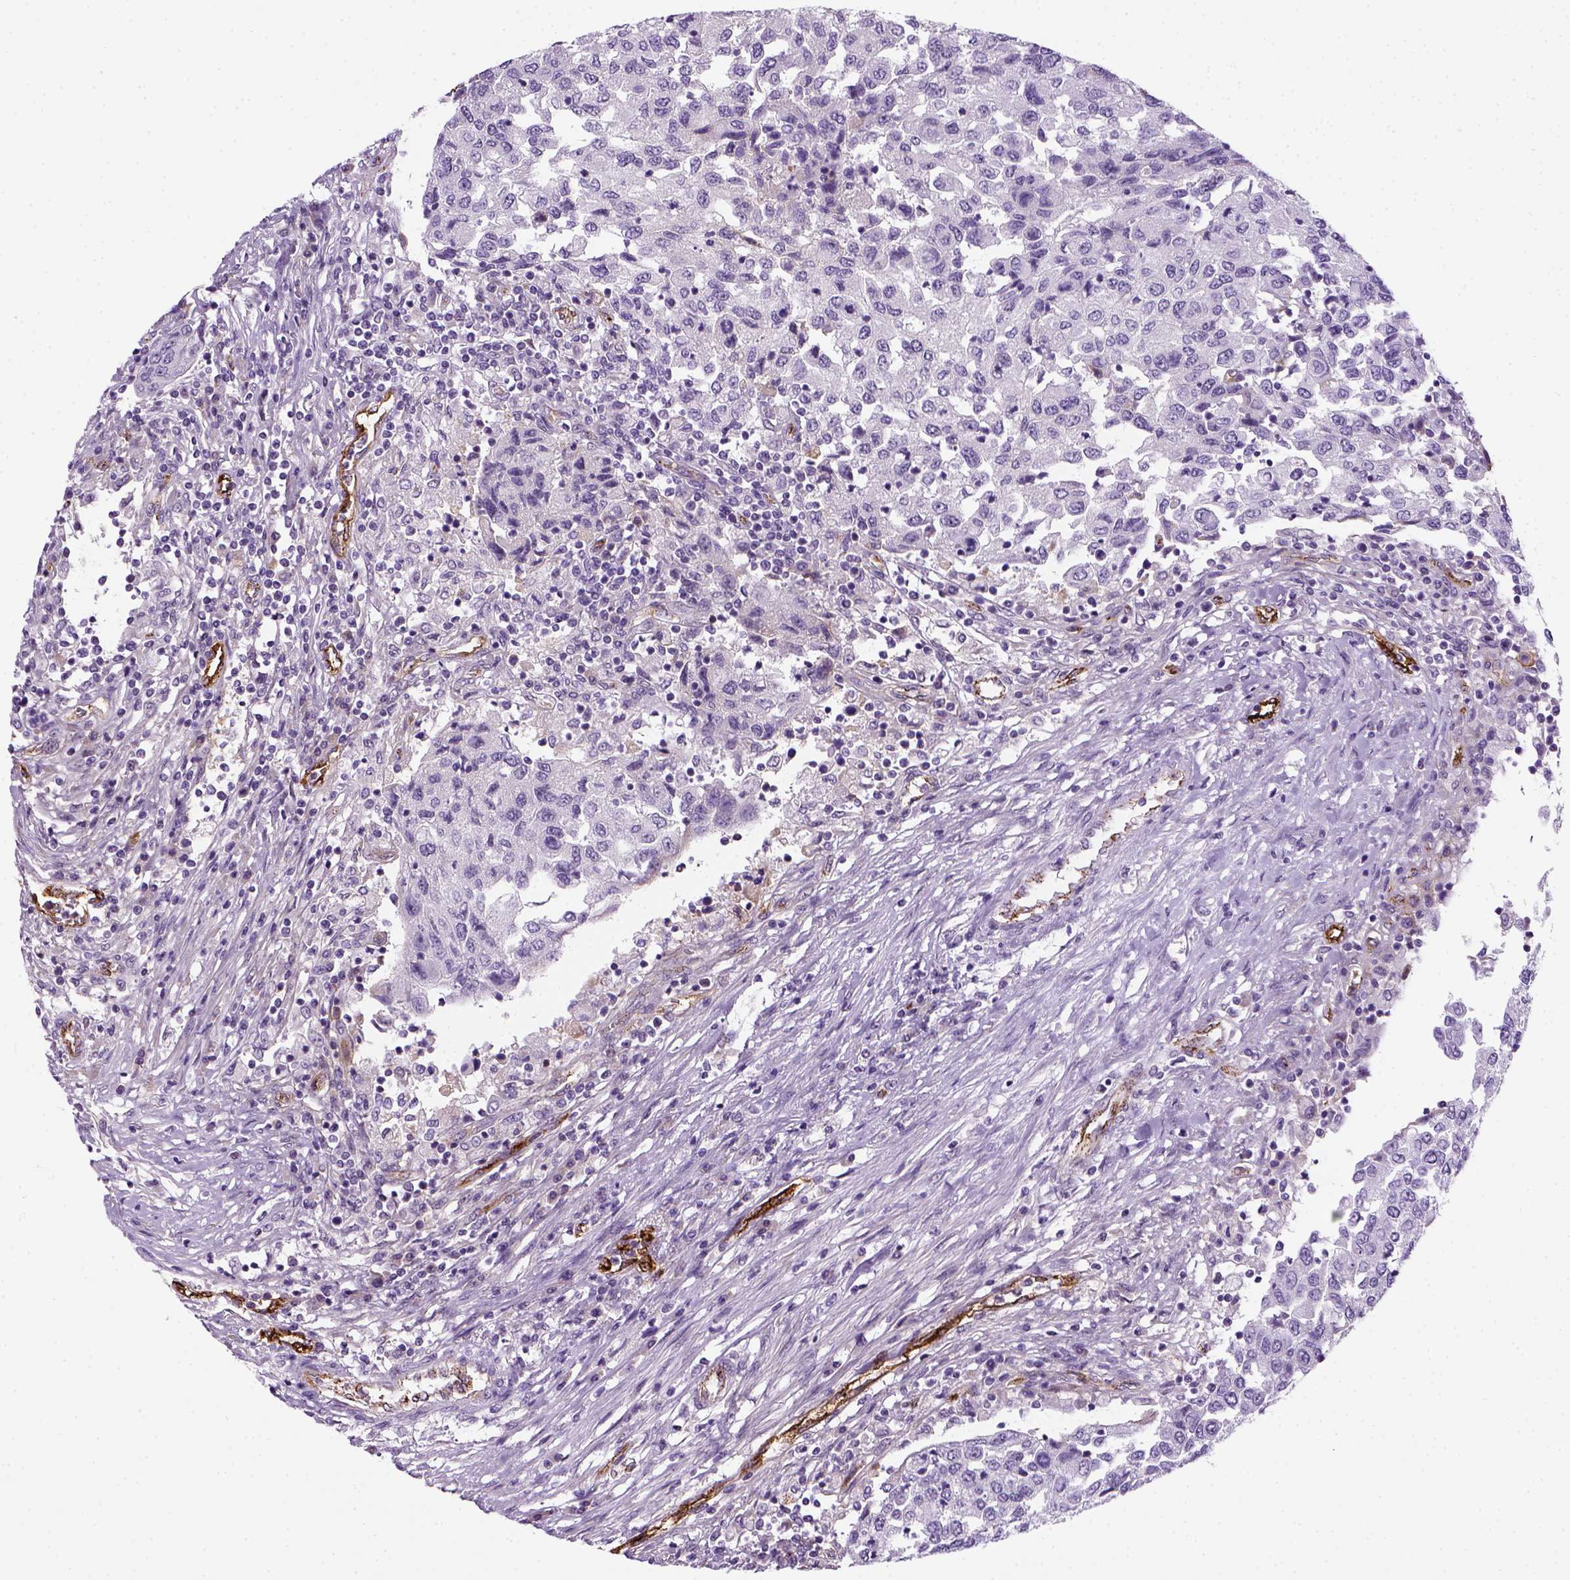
{"staining": {"intensity": "negative", "quantity": "none", "location": "none"}, "tissue": "urothelial cancer", "cell_type": "Tumor cells", "image_type": "cancer", "snomed": [{"axis": "morphology", "description": "Urothelial carcinoma, High grade"}, {"axis": "topography", "description": "Urinary bladder"}], "caption": "An immunohistochemistry micrograph of urothelial cancer is shown. There is no staining in tumor cells of urothelial cancer.", "gene": "VWF", "patient": {"sex": "female", "age": 78}}